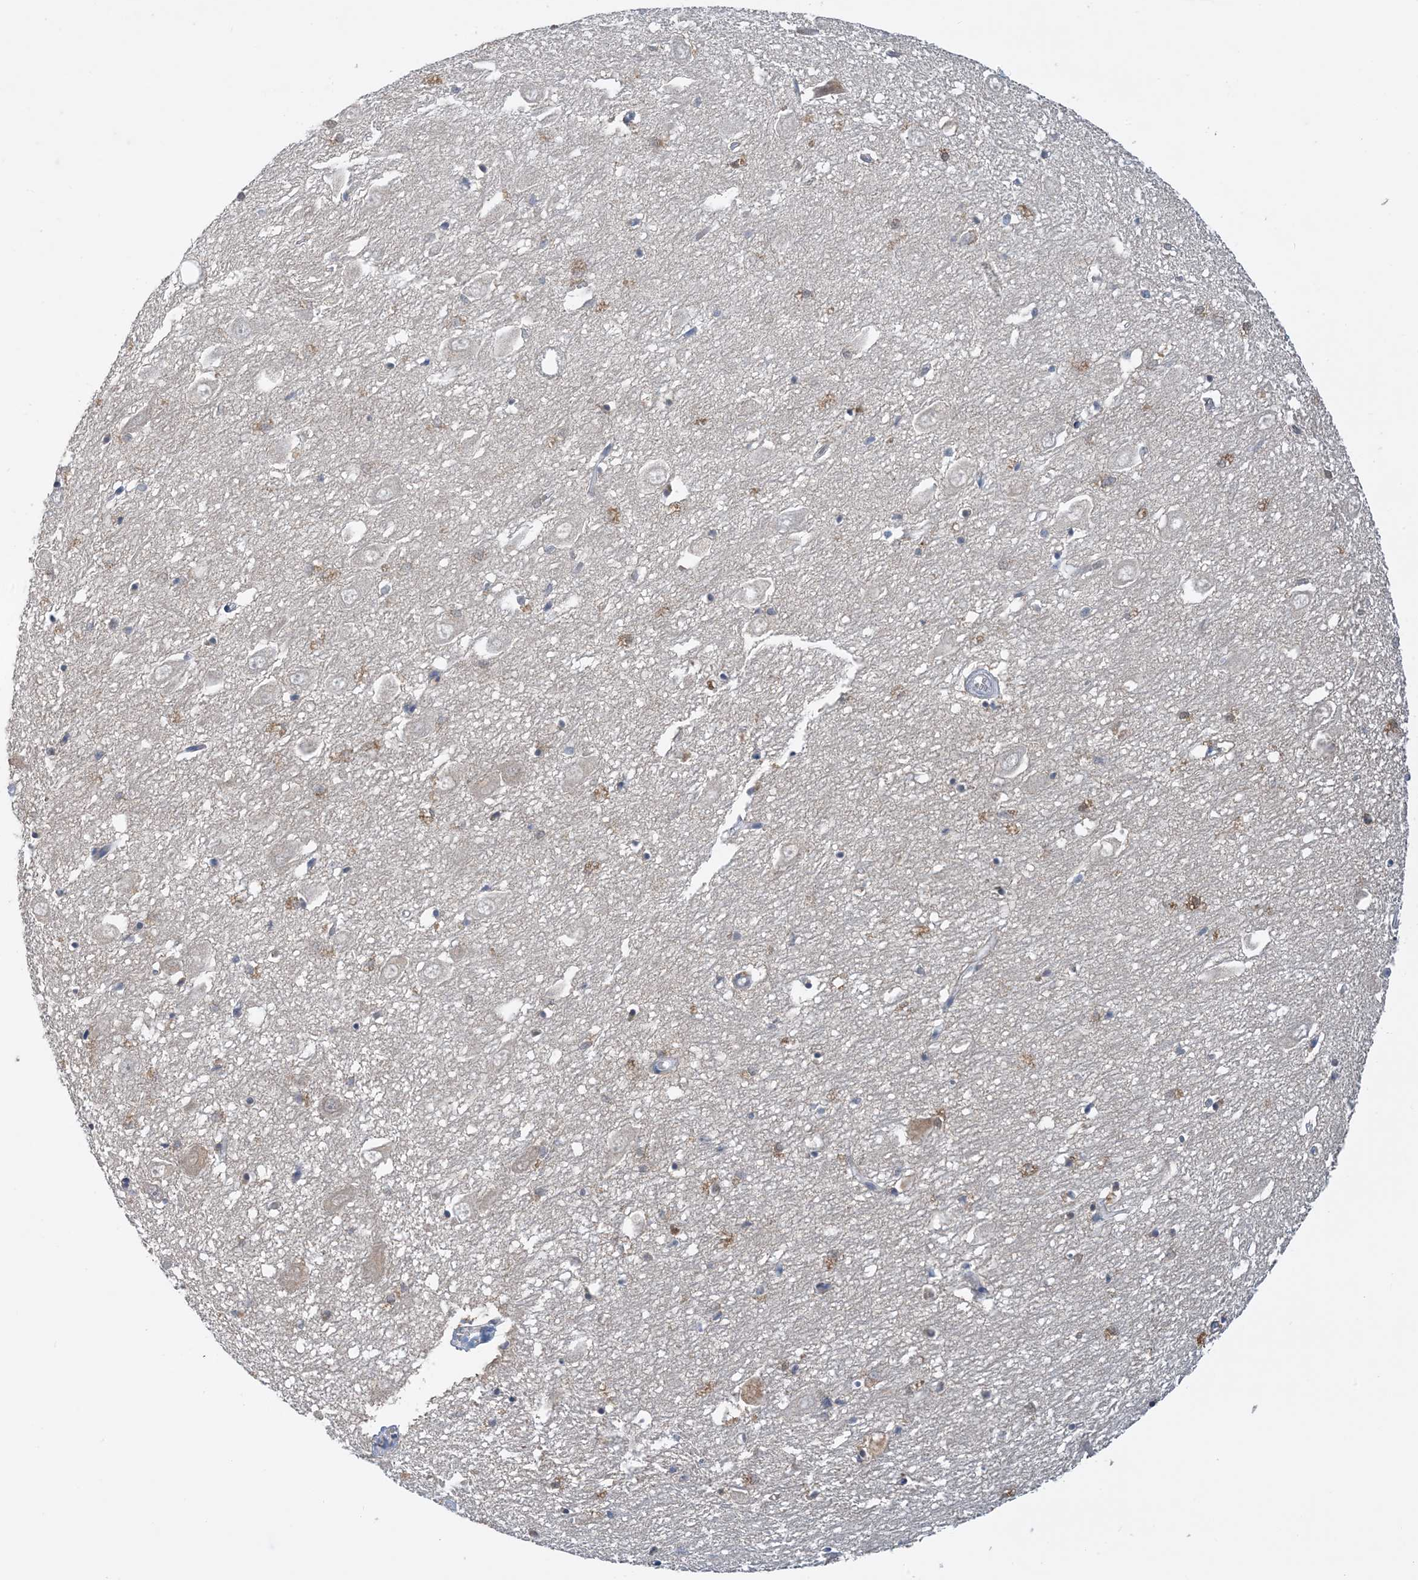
{"staining": {"intensity": "weak", "quantity": "<25%", "location": "cytoplasmic/membranous"}, "tissue": "hippocampus", "cell_type": "Glial cells", "image_type": "normal", "snomed": [{"axis": "morphology", "description": "Normal tissue, NOS"}, {"axis": "topography", "description": "Hippocampus"}], "caption": "DAB (3,3'-diaminobenzidine) immunohistochemical staining of benign human hippocampus exhibits no significant staining in glial cells. (DAB IHC with hematoxylin counter stain).", "gene": "UBE2E1", "patient": {"sex": "female", "age": 64}}